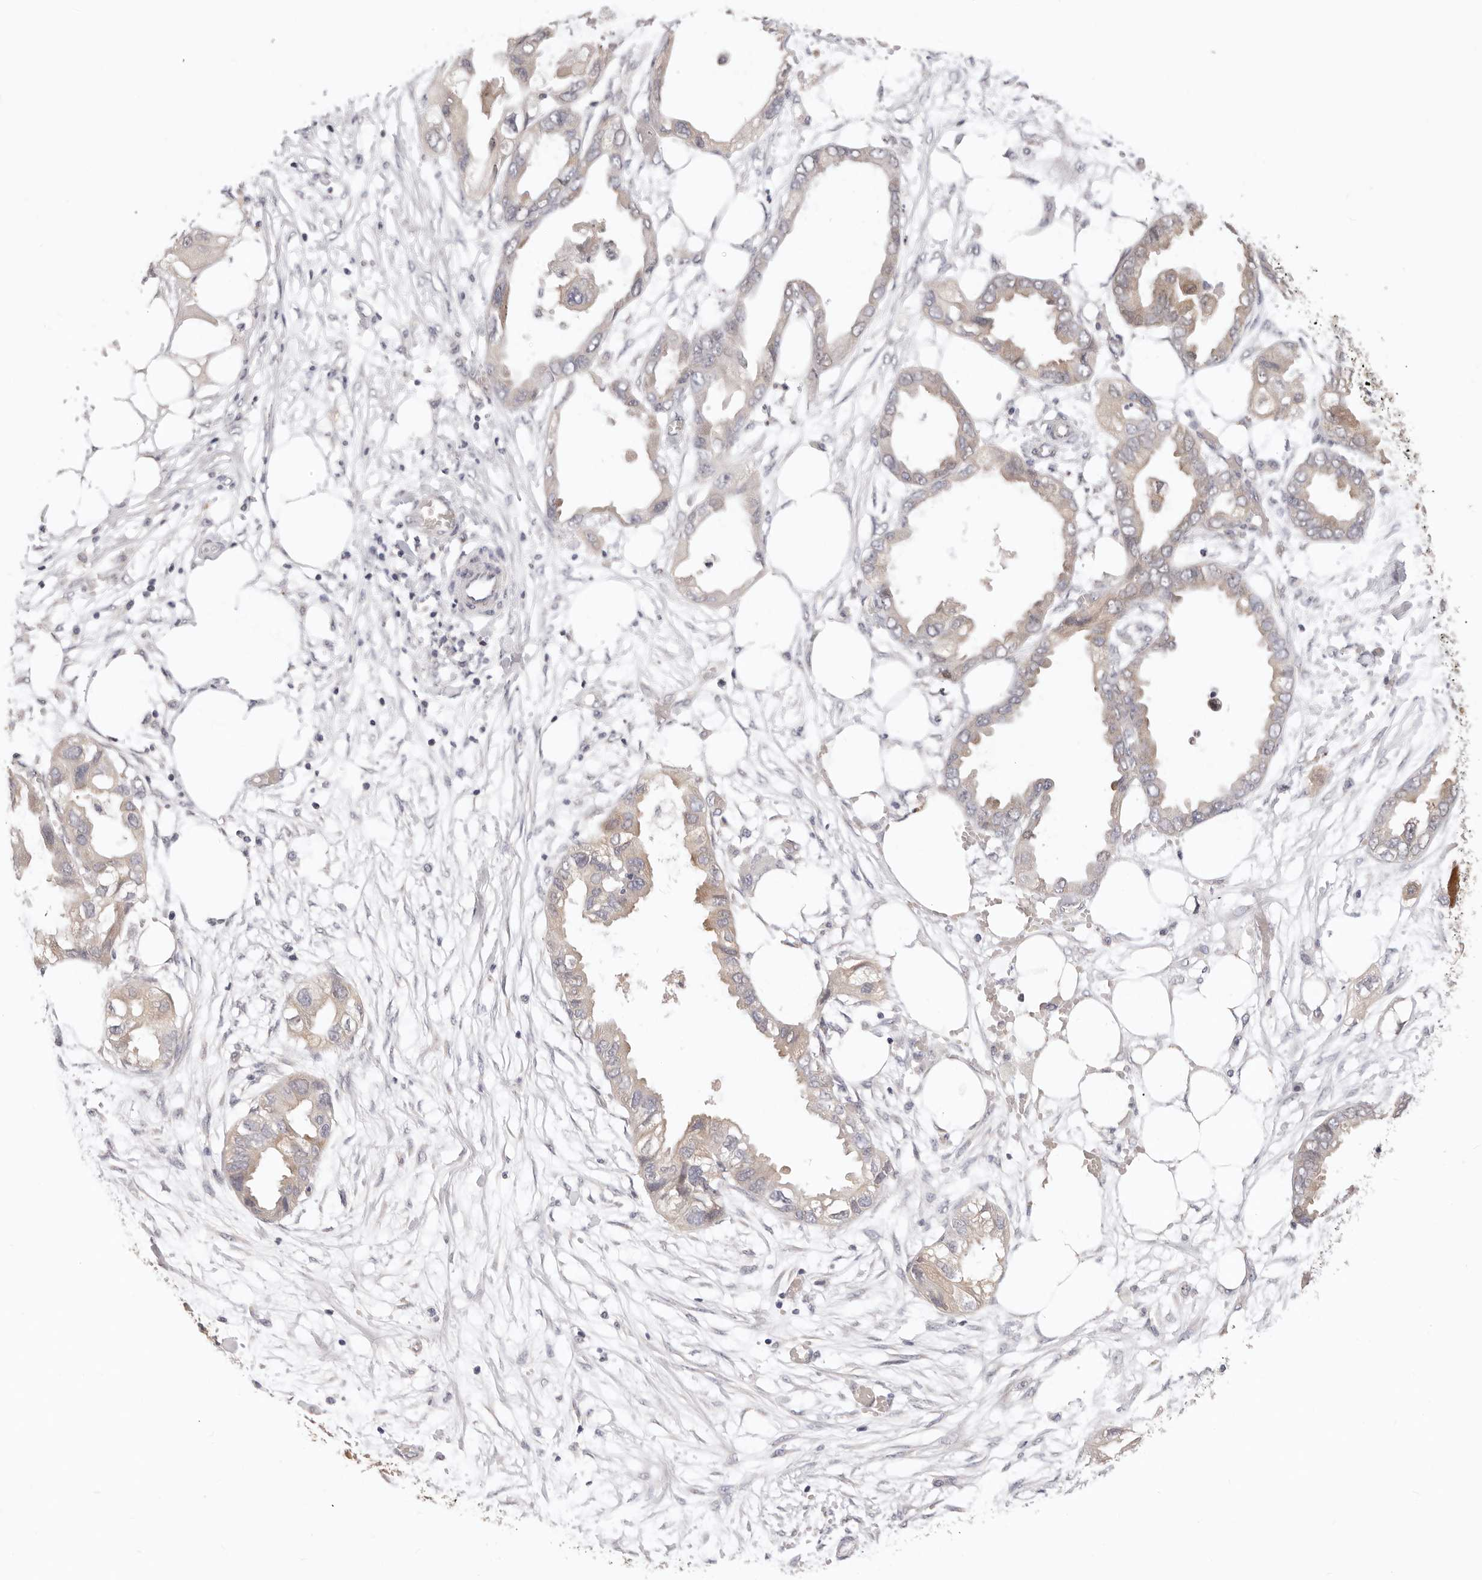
{"staining": {"intensity": "weak", "quantity": ">75%", "location": "cytoplasmic/membranous"}, "tissue": "endometrial cancer", "cell_type": "Tumor cells", "image_type": "cancer", "snomed": [{"axis": "morphology", "description": "Adenocarcinoma, NOS"}, {"axis": "morphology", "description": "Adenocarcinoma, metastatic, NOS"}, {"axis": "topography", "description": "Adipose tissue"}, {"axis": "topography", "description": "Endometrium"}], "caption": "The histopathology image demonstrates immunohistochemical staining of endometrial cancer (metastatic adenocarcinoma). There is weak cytoplasmic/membranous expression is appreciated in about >75% of tumor cells.", "gene": "GGPS1", "patient": {"sex": "female", "age": 67}}